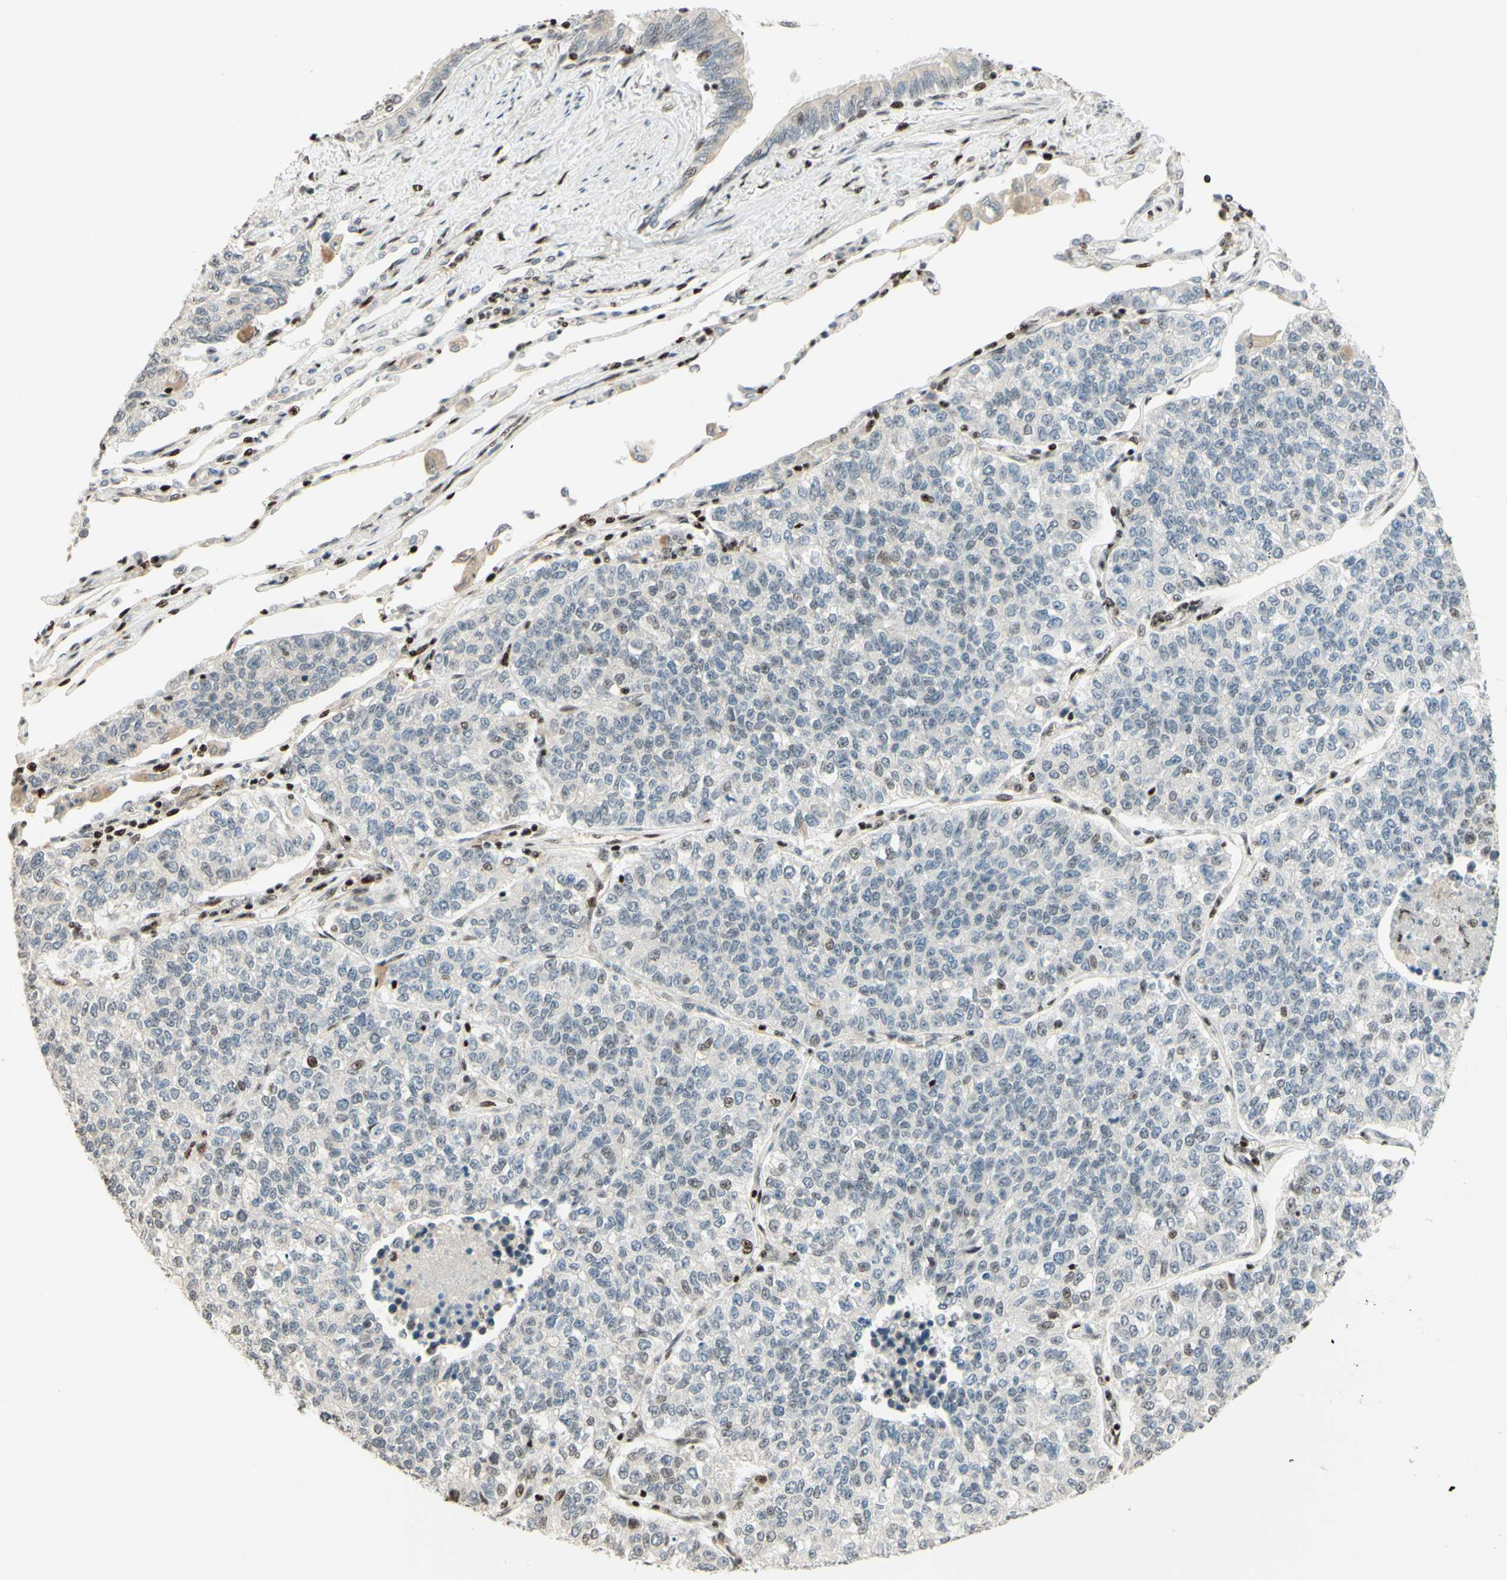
{"staining": {"intensity": "negative", "quantity": "none", "location": "none"}, "tissue": "lung cancer", "cell_type": "Tumor cells", "image_type": "cancer", "snomed": [{"axis": "morphology", "description": "Adenocarcinoma, NOS"}, {"axis": "topography", "description": "Lung"}], "caption": "Human lung cancer stained for a protein using immunohistochemistry displays no positivity in tumor cells.", "gene": "CDKL5", "patient": {"sex": "male", "age": 49}}